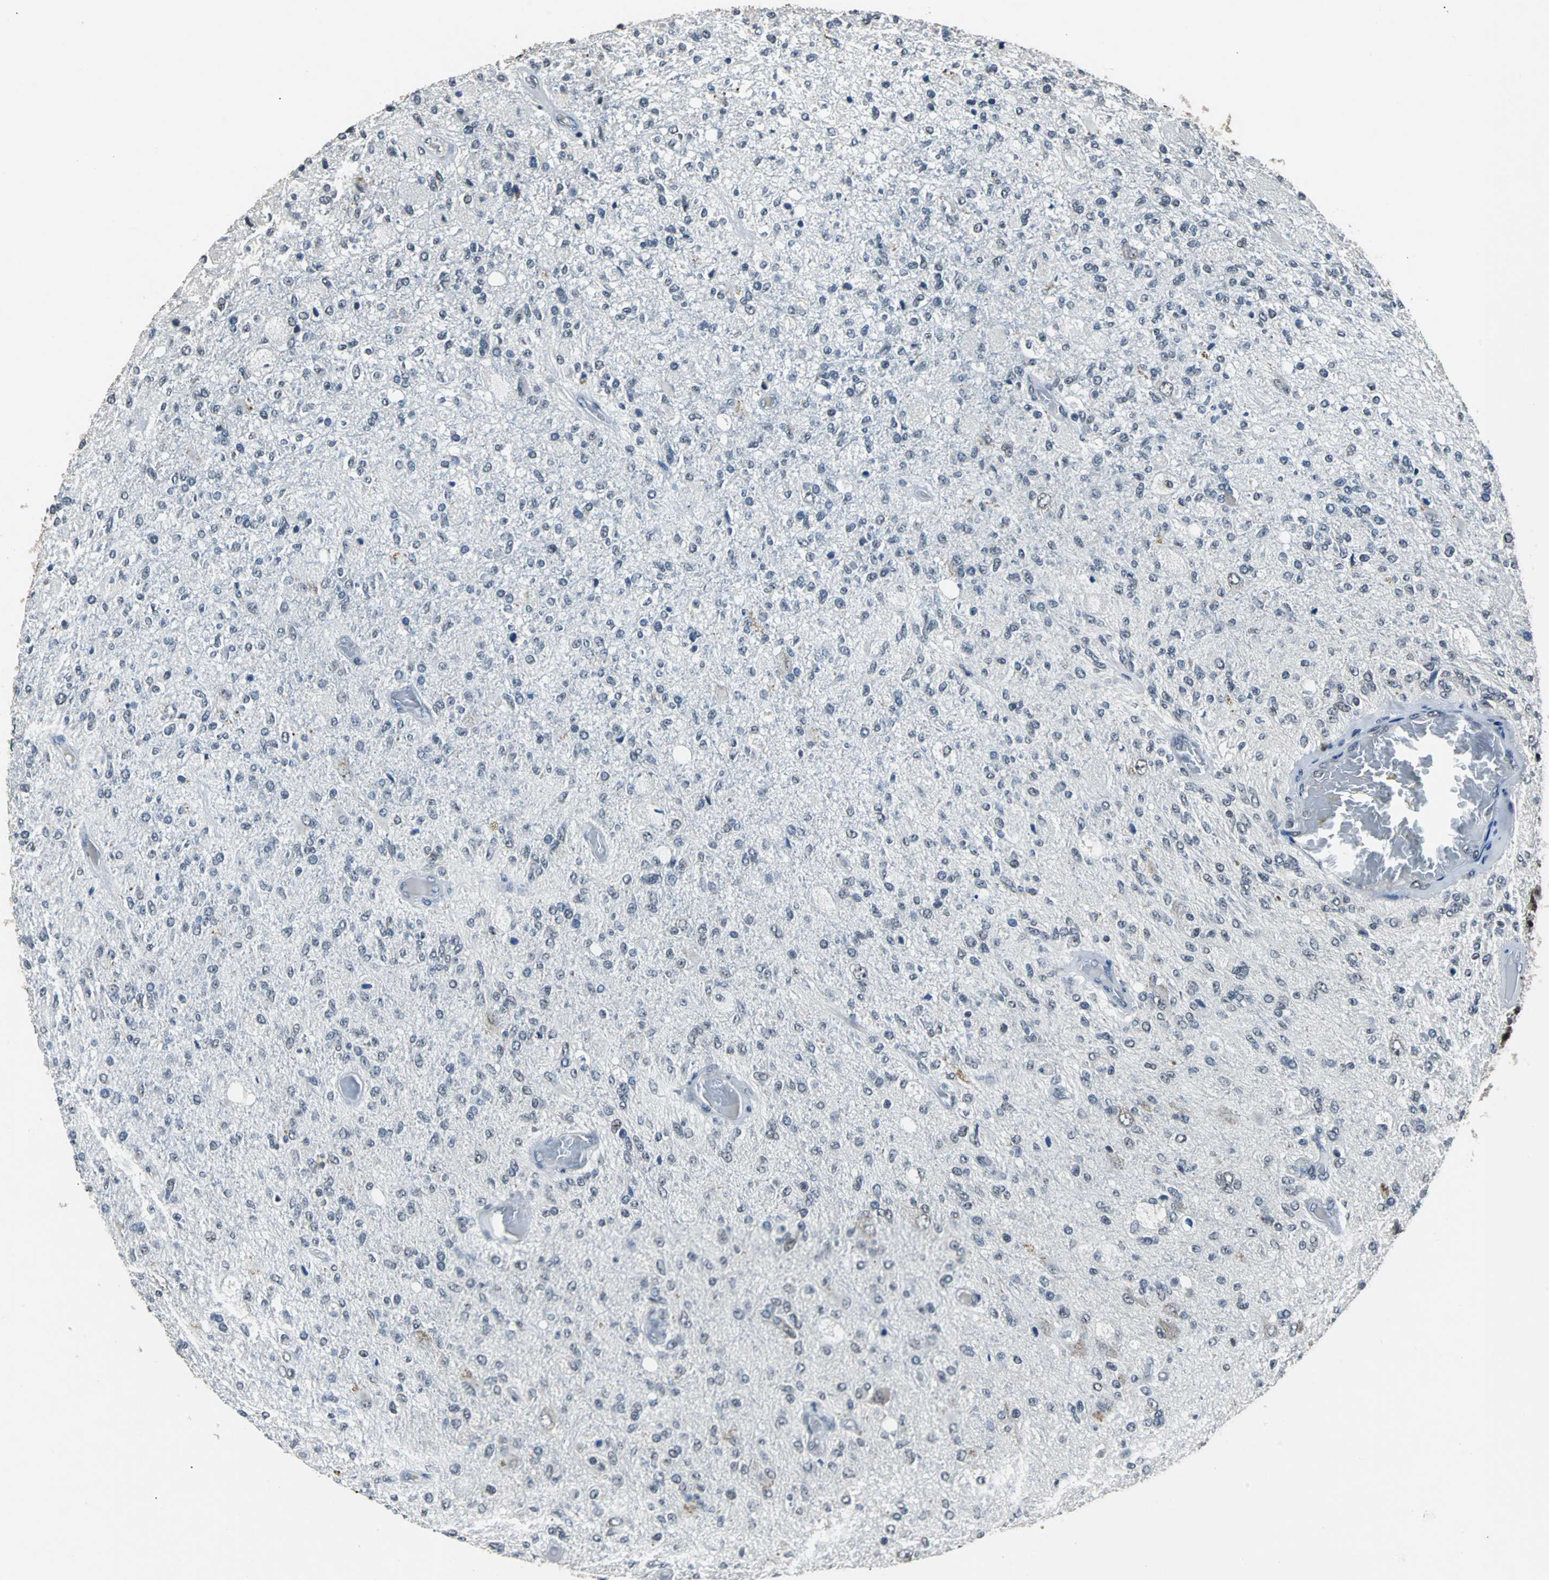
{"staining": {"intensity": "negative", "quantity": "none", "location": "none"}, "tissue": "glioma", "cell_type": "Tumor cells", "image_type": "cancer", "snomed": [{"axis": "morphology", "description": "Normal tissue, NOS"}, {"axis": "morphology", "description": "Glioma, malignant, High grade"}, {"axis": "topography", "description": "Cerebral cortex"}], "caption": "Immunohistochemistry (IHC) image of neoplastic tissue: human malignant glioma (high-grade) stained with DAB reveals no significant protein positivity in tumor cells.", "gene": "USP28", "patient": {"sex": "male", "age": 77}}